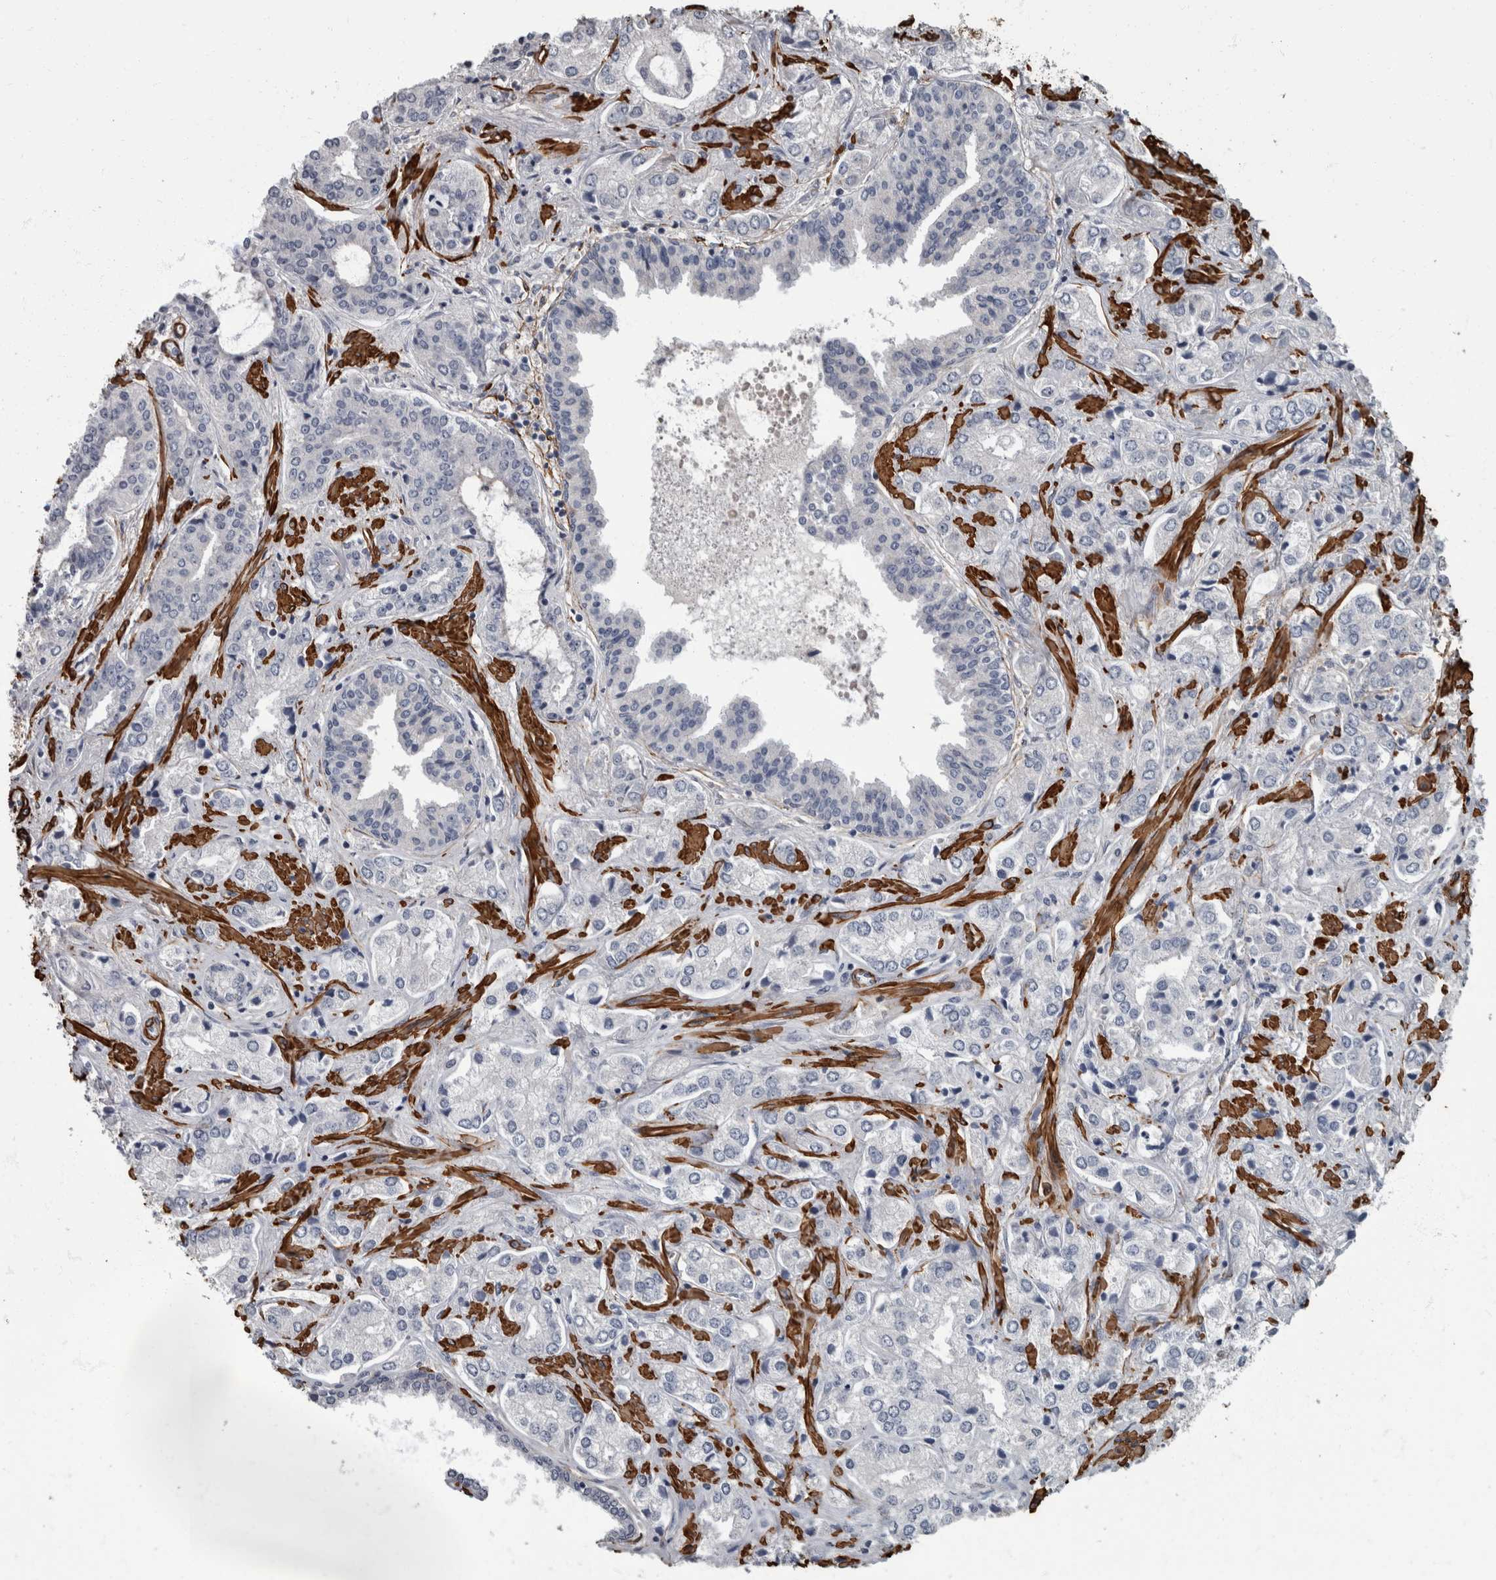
{"staining": {"intensity": "negative", "quantity": "none", "location": "none"}, "tissue": "prostate cancer", "cell_type": "Tumor cells", "image_type": "cancer", "snomed": [{"axis": "morphology", "description": "Adenocarcinoma, High grade"}, {"axis": "topography", "description": "Prostate"}], "caption": "The immunohistochemistry micrograph has no significant staining in tumor cells of adenocarcinoma (high-grade) (prostate) tissue. (DAB (3,3'-diaminobenzidine) immunohistochemistry visualized using brightfield microscopy, high magnification).", "gene": "MASTL", "patient": {"sex": "male", "age": 66}}